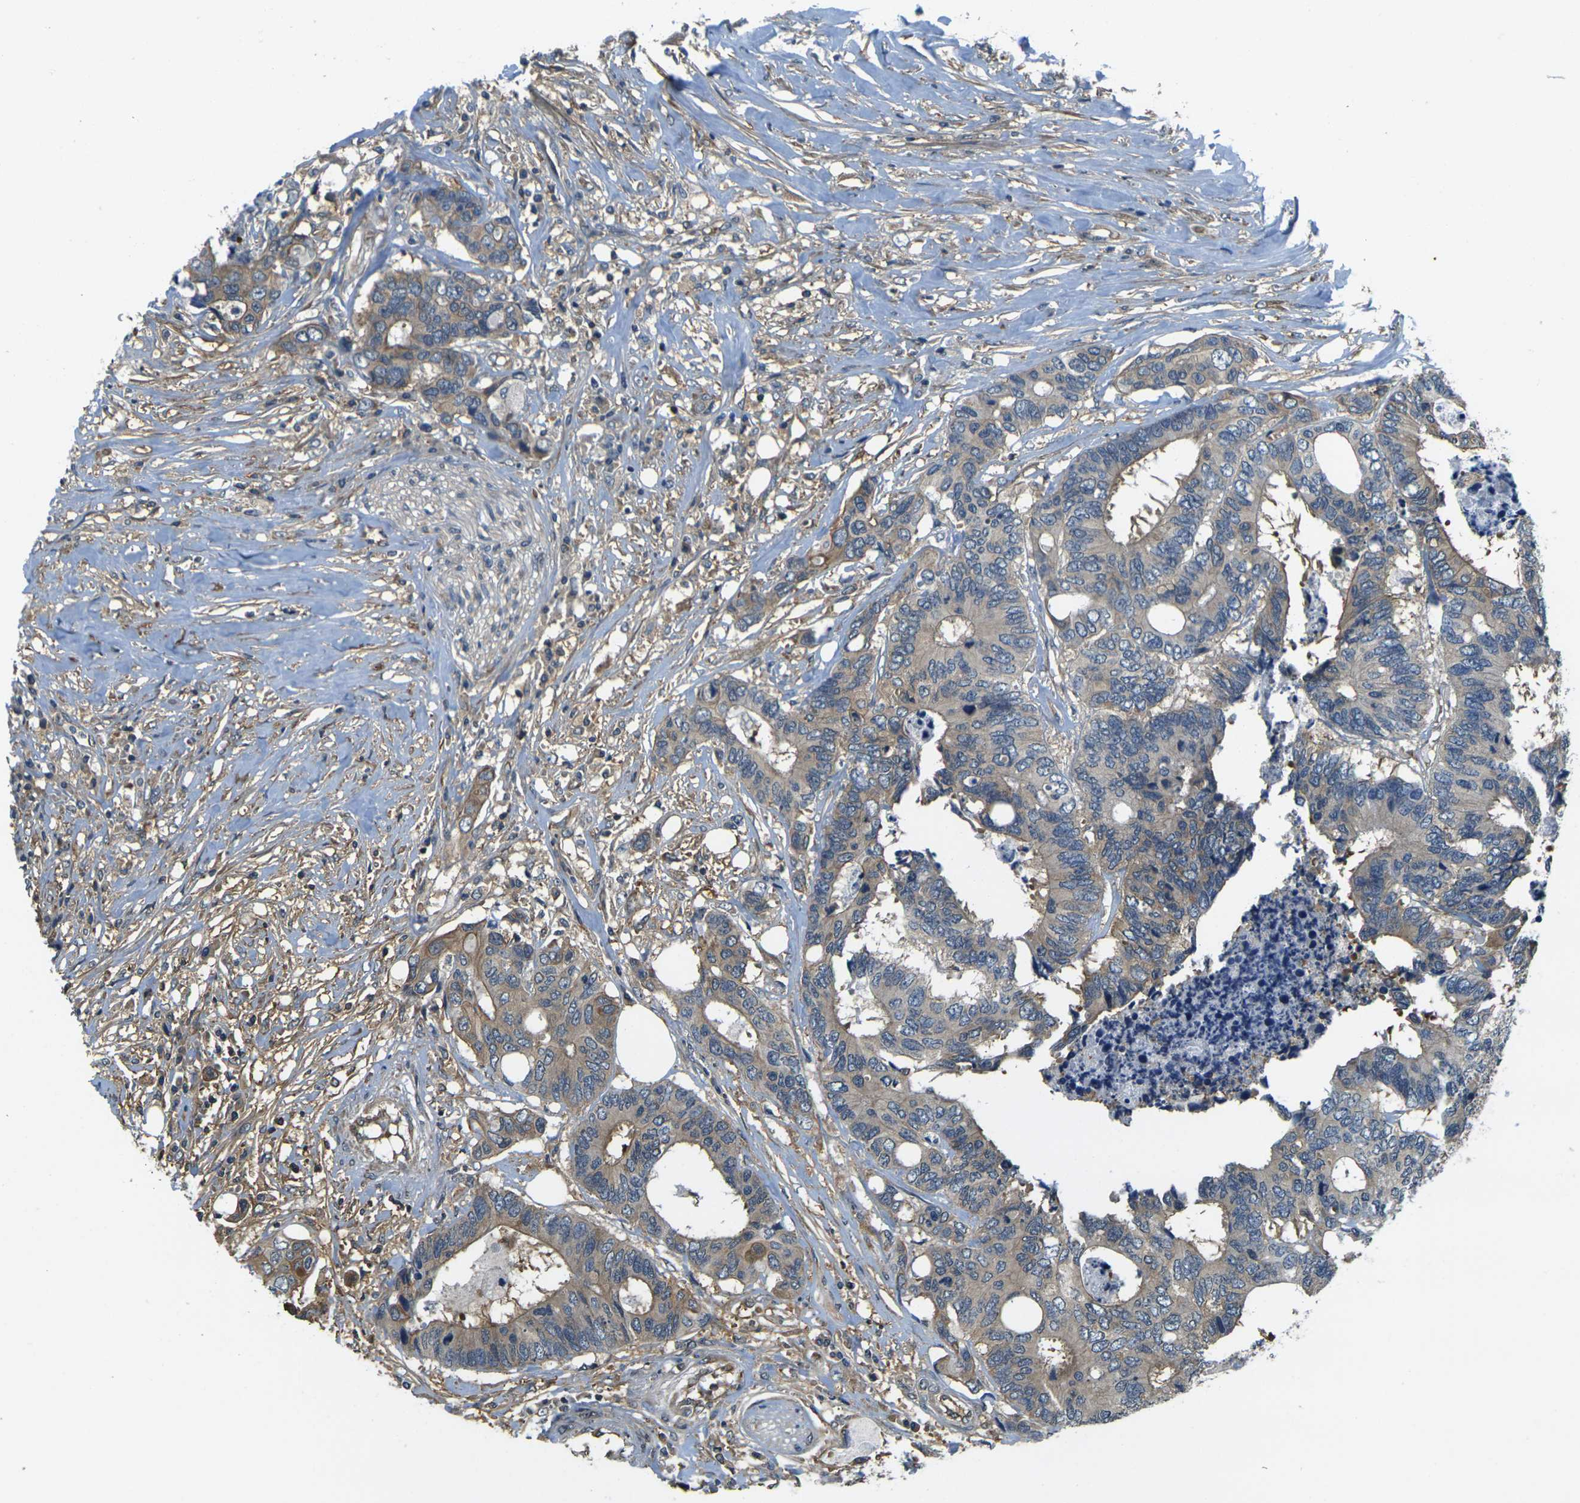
{"staining": {"intensity": "weak", "quantity": ">75%", "location": "cytoplasmic/membranous"}, "tissue": "colorectal cancer", "cell_type": "Tumor cells", "image_type": "cancer", "snomed": [{"axis": "morphology", "description": "Adenocarcinoma, NOS"}, {"axis": "topography", "description": "Rectum"}], "caption": "Immunohistochemical staining of colorectal cancer (adenocarcinoma) exhibits low levels of weak cytoplasmic/membranous protein expression in approximately >75% of tumor cells. (Brightfield microscopy of DAB IHC at high magnification).", "gene": "CAST", "patient": {"sex": "male", "age": 55}}